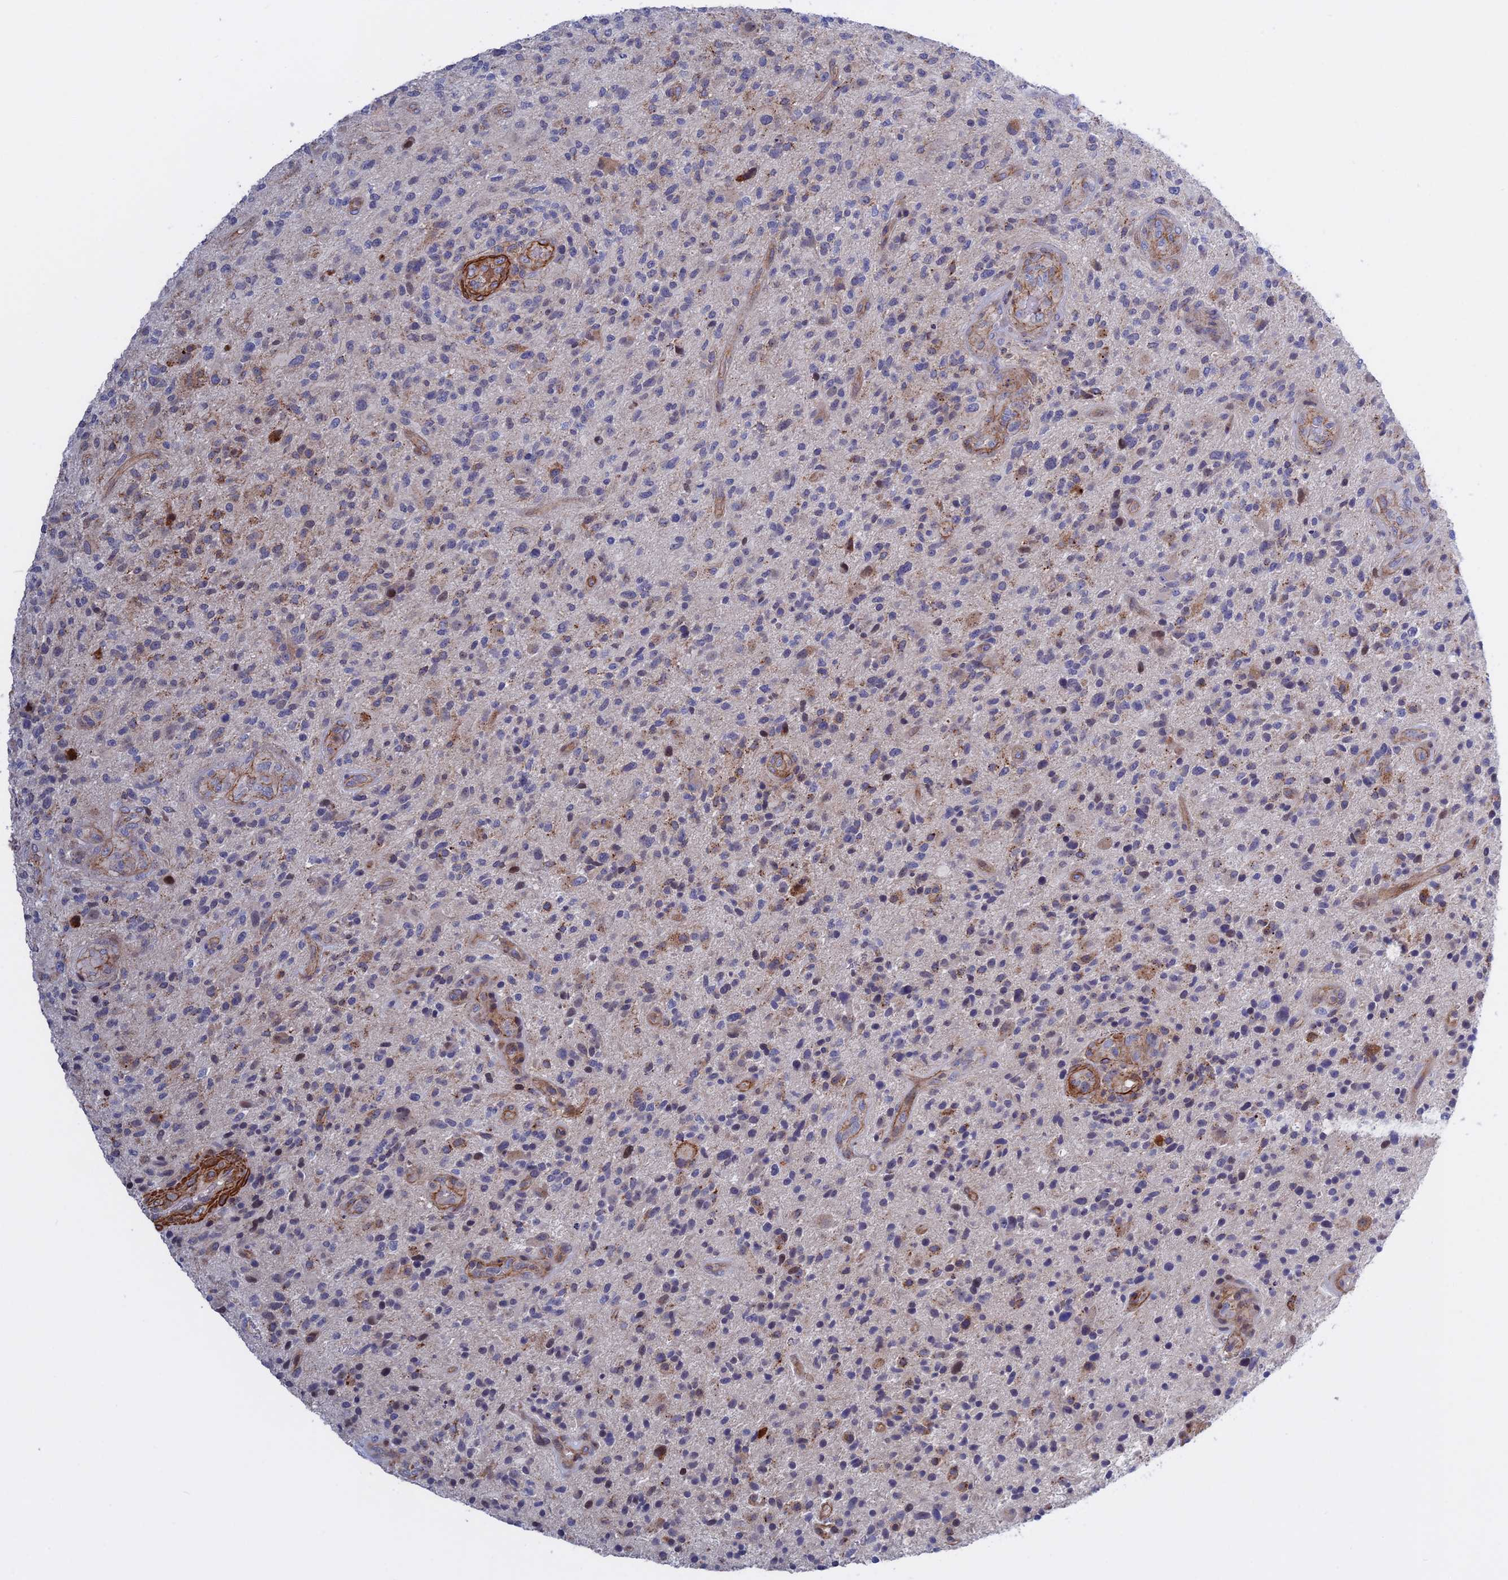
{"staining": {"intensity": "negative", "quantity": "none", "location": "none"}, "tissue": "glioma", "cell_type": "Tumor cells", "image_type": "cancer", "snomed": [{"axis": "morphology", "description": "Glioma, malignant, High grade"}, {"axis": "topography", "description": "Brain"}], "caption": "IHC of human glioma demonstrates no staining in tumor cells. (Stains: DAB (3,3'-diaminobenzidine) immunohistochemistry (IHC) with hematoxylin counter stain, Microscopy: brightfield microscopy at high magnification).", "gene": "LYPD5", "patient": {"sex": "male", "age": 47}}